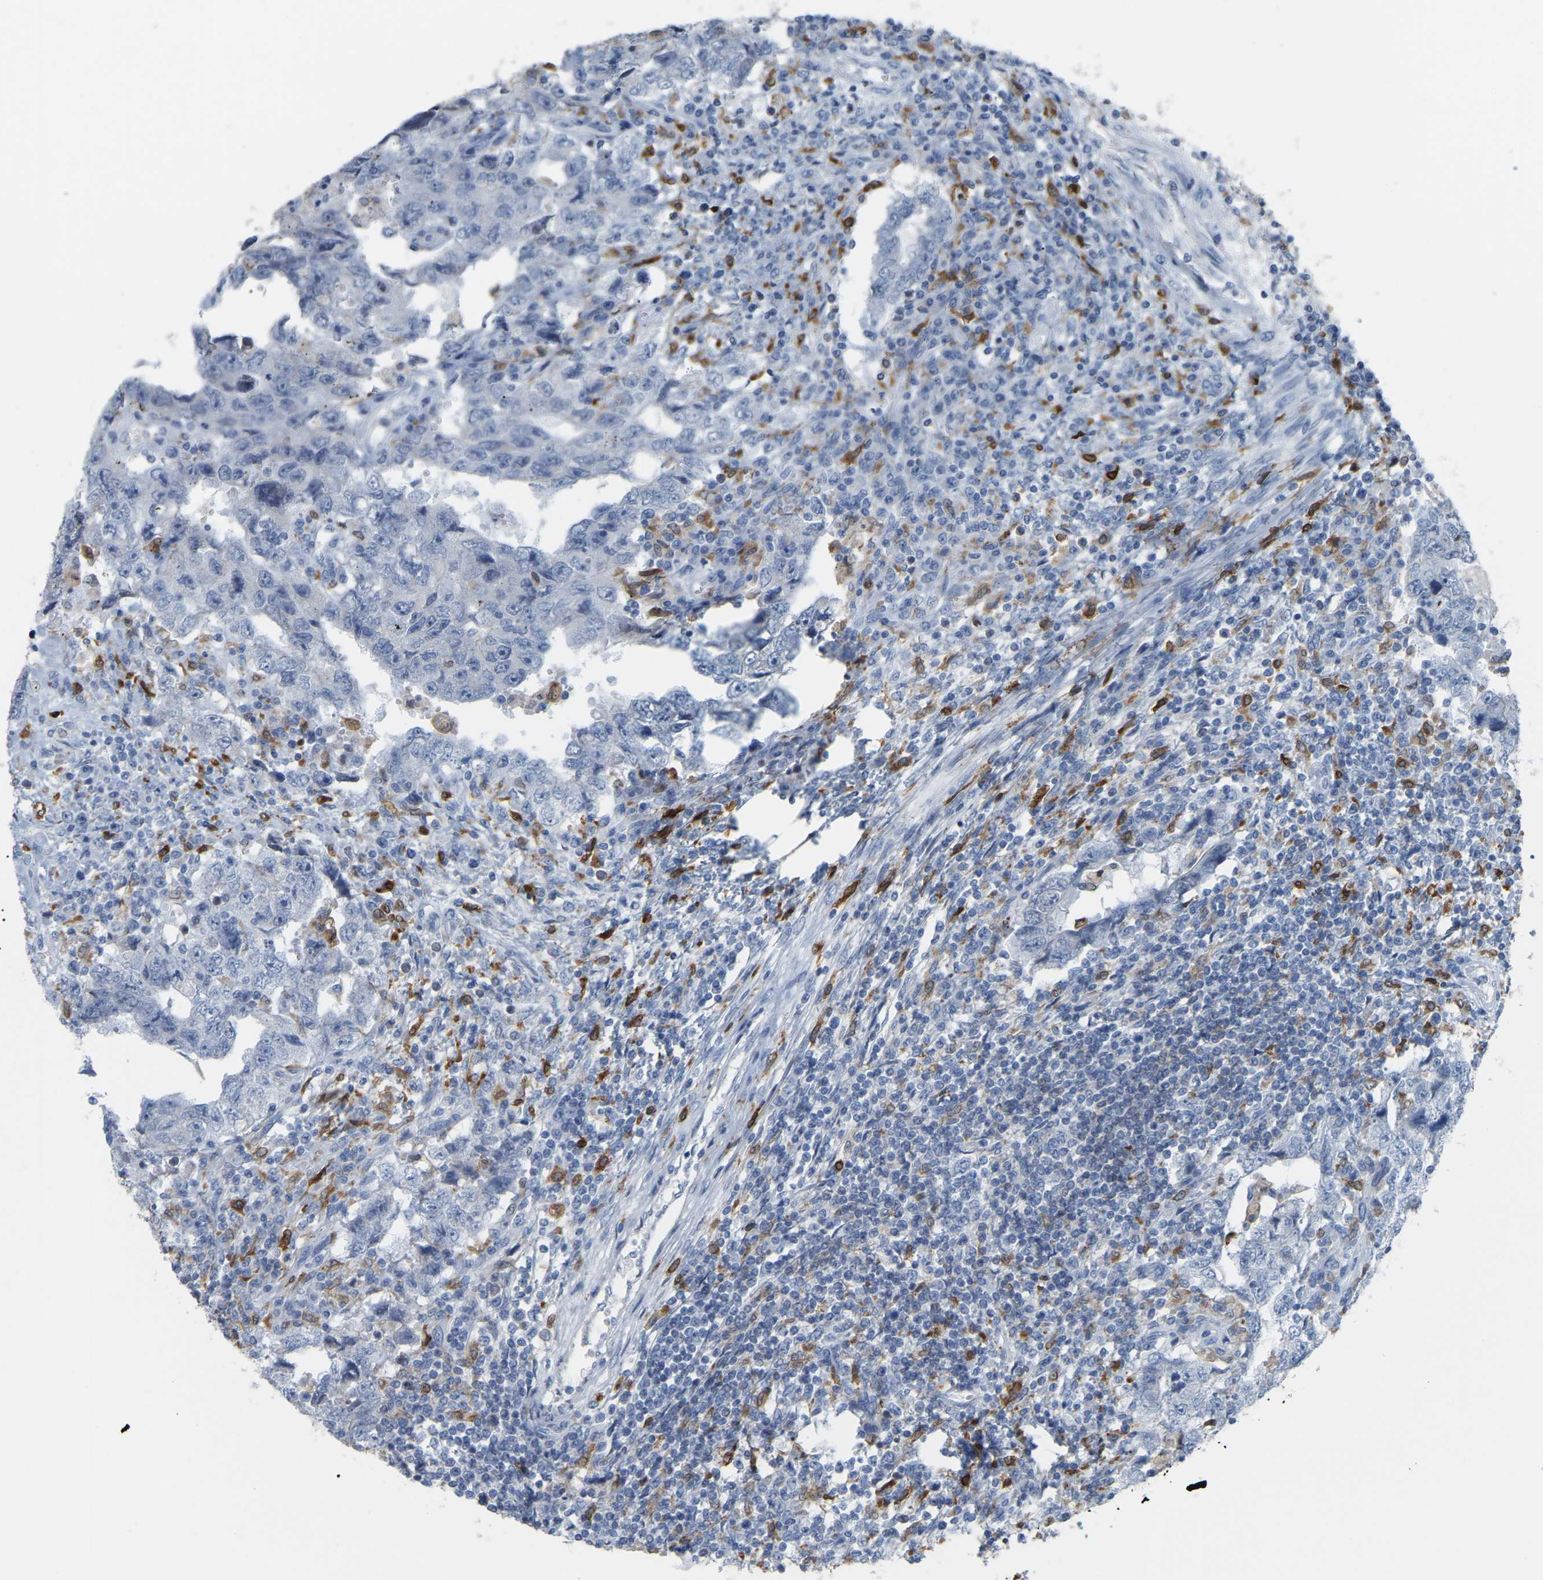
{"staining": {"intensity": "negative", "quantity": "none", "location": "none"}, "tissue": "testis cancer", "cell_type": "Tumor cells", "image_type": "cancer", "snomed": [{"axis": "morphology", "description": "Carcinoma, Embryonal, NOS"}, {"axis": "topography", "description": "Testis"}], "caption": "High magnification brightfield microscopy of embryonal carcinoma (testis) stained with DAB (brown) and counterstained with hematoxylin (blue): tumor cells show no significant expression.", "gene": "PTGS1", "patient": {"sex": "male", "age": 26}}